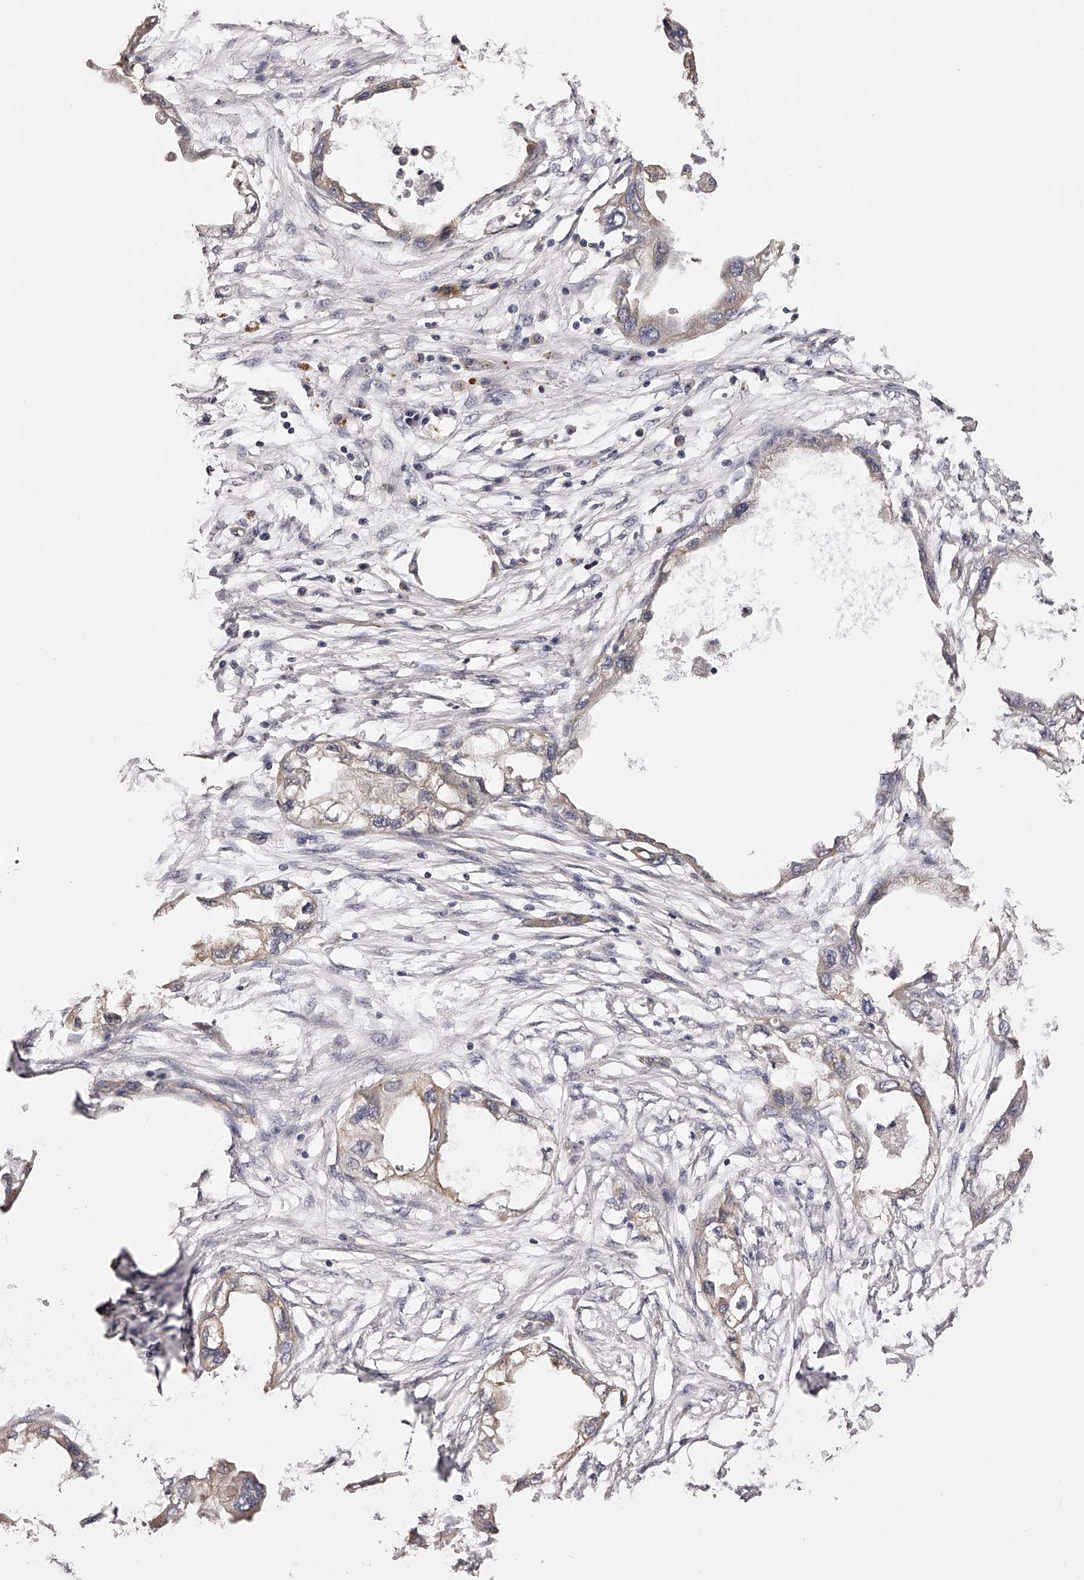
{"staining": {"intensity": "weak", "quantity": "25%-75%", "location": "cytoplasmic/membranous"}, "tissue": "endometrial cancer", "cell_type": "Tumor cells", "image_type": "cancer", "snomed": [{"axis": "morphology", "description": "Adenocarcinoma, NOS"}, {"axis": "morphology", "description": "Adenocarcinoma, metastatic, NOS"}, {"axis": "topography", "description": "Adipose tissue"}, {"axis": "topography", "description": "Endometrium"}], "caption": "IHC micrograph of neoplastic tissue: human endometrial metastatic adenocarcinoma stained using immunohistochemistry shows low levels of weak protein expression localized specifically in the cytoplasmic/membranous of tumor cells, appearing as a cytoplasmic/membranous brown color.", "gene": "LTV1", "patient": {"sex": "female", "age": 67}}